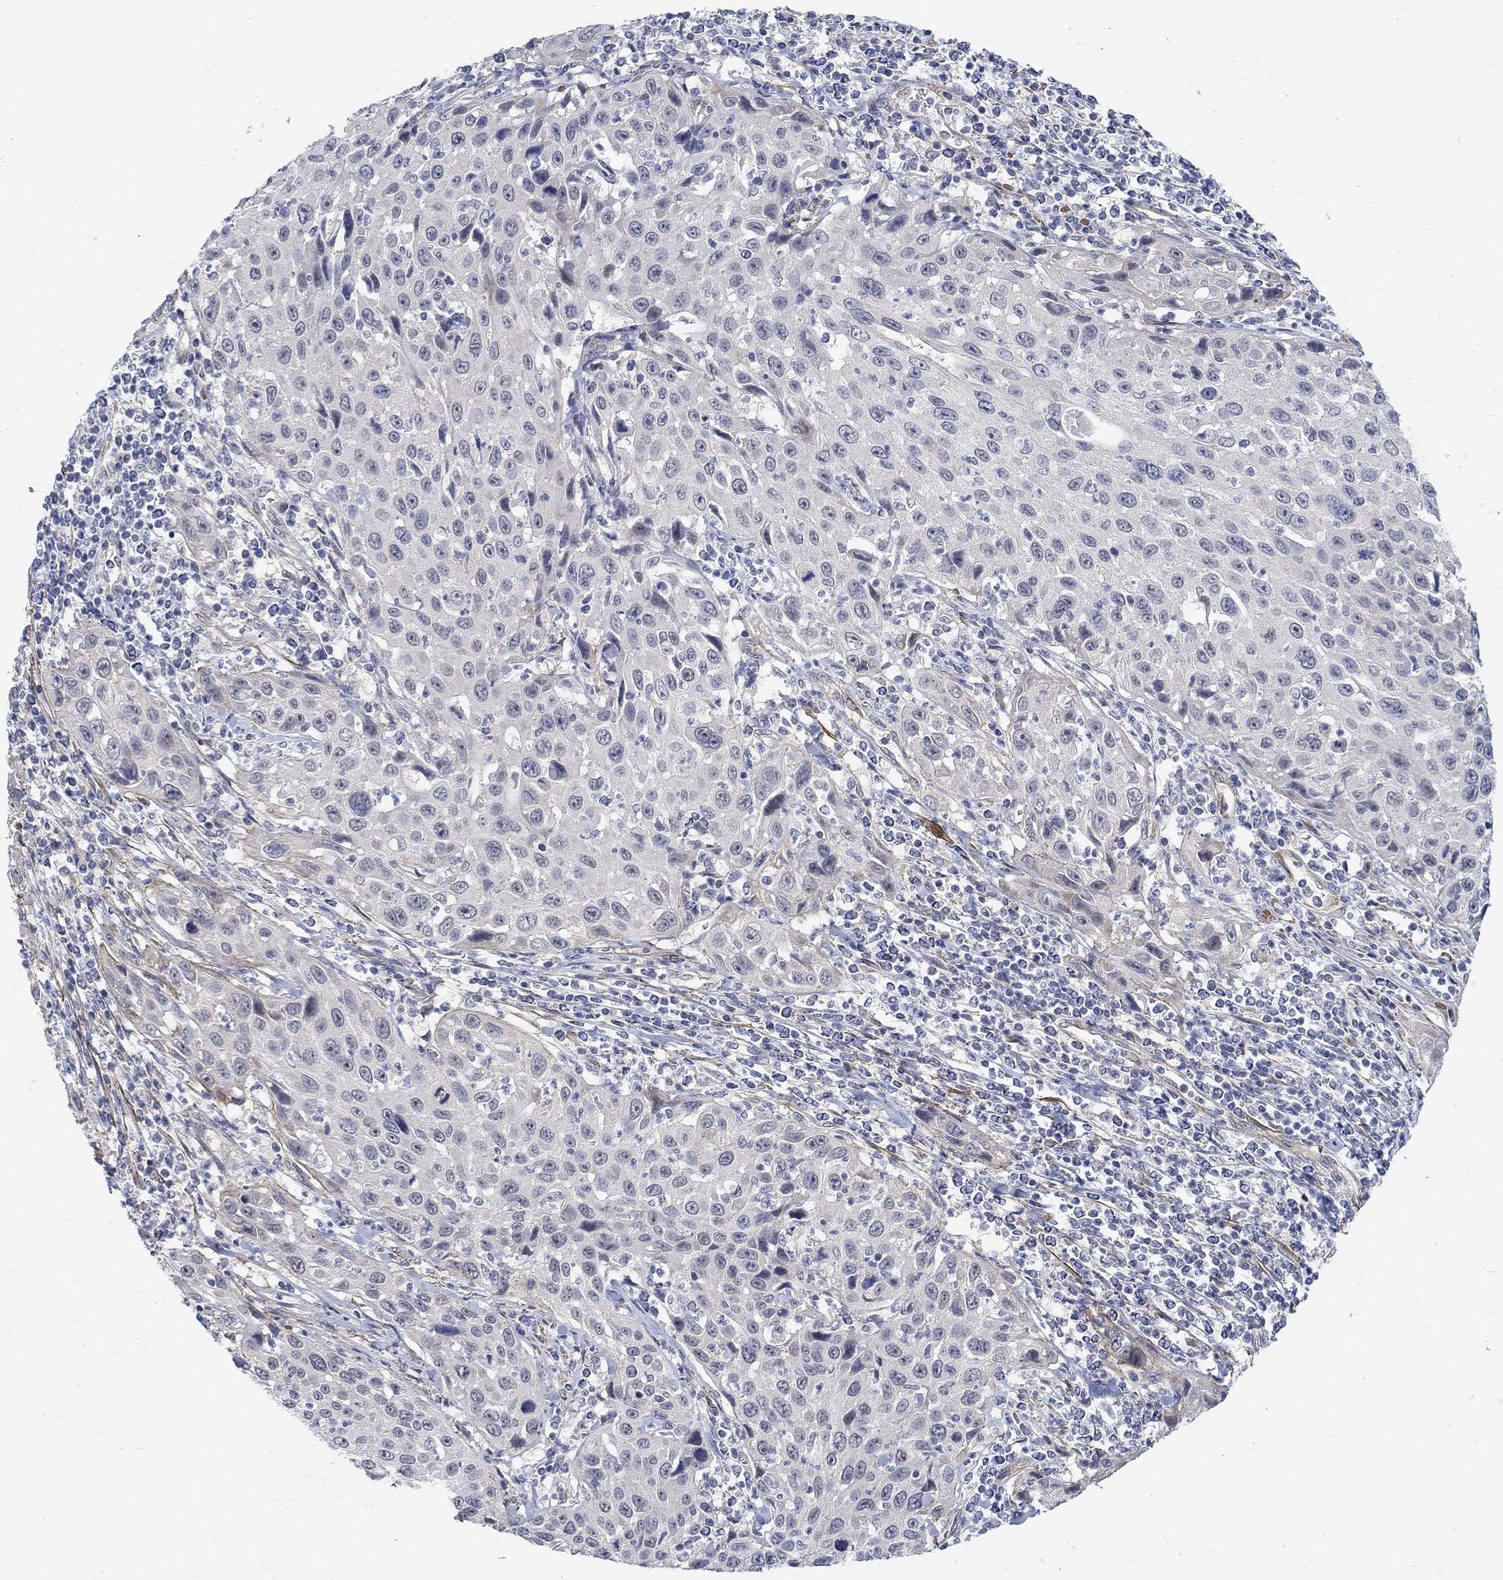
{"staining": {"intensity": "weak", "quantity": "<25%", "location": "cytoplasmic/membranous"}, "tissue": "cervical cancer", "cell_type": "Tumor cells", "image_type": "cancer", "snomed": [{"axis": "morphology", "description": "Squamous cell carcinoma, NOS"}, {"axis": "topography", "description": "Cervix"}], "caption": "A high-resolution photomicrograph shows immunohistochemistry staining of cervical cancer, which demonstrates no significant staining in tumor cells.", "gene": "SCN7A", "patient": {"sex": "female", "age": 26}}